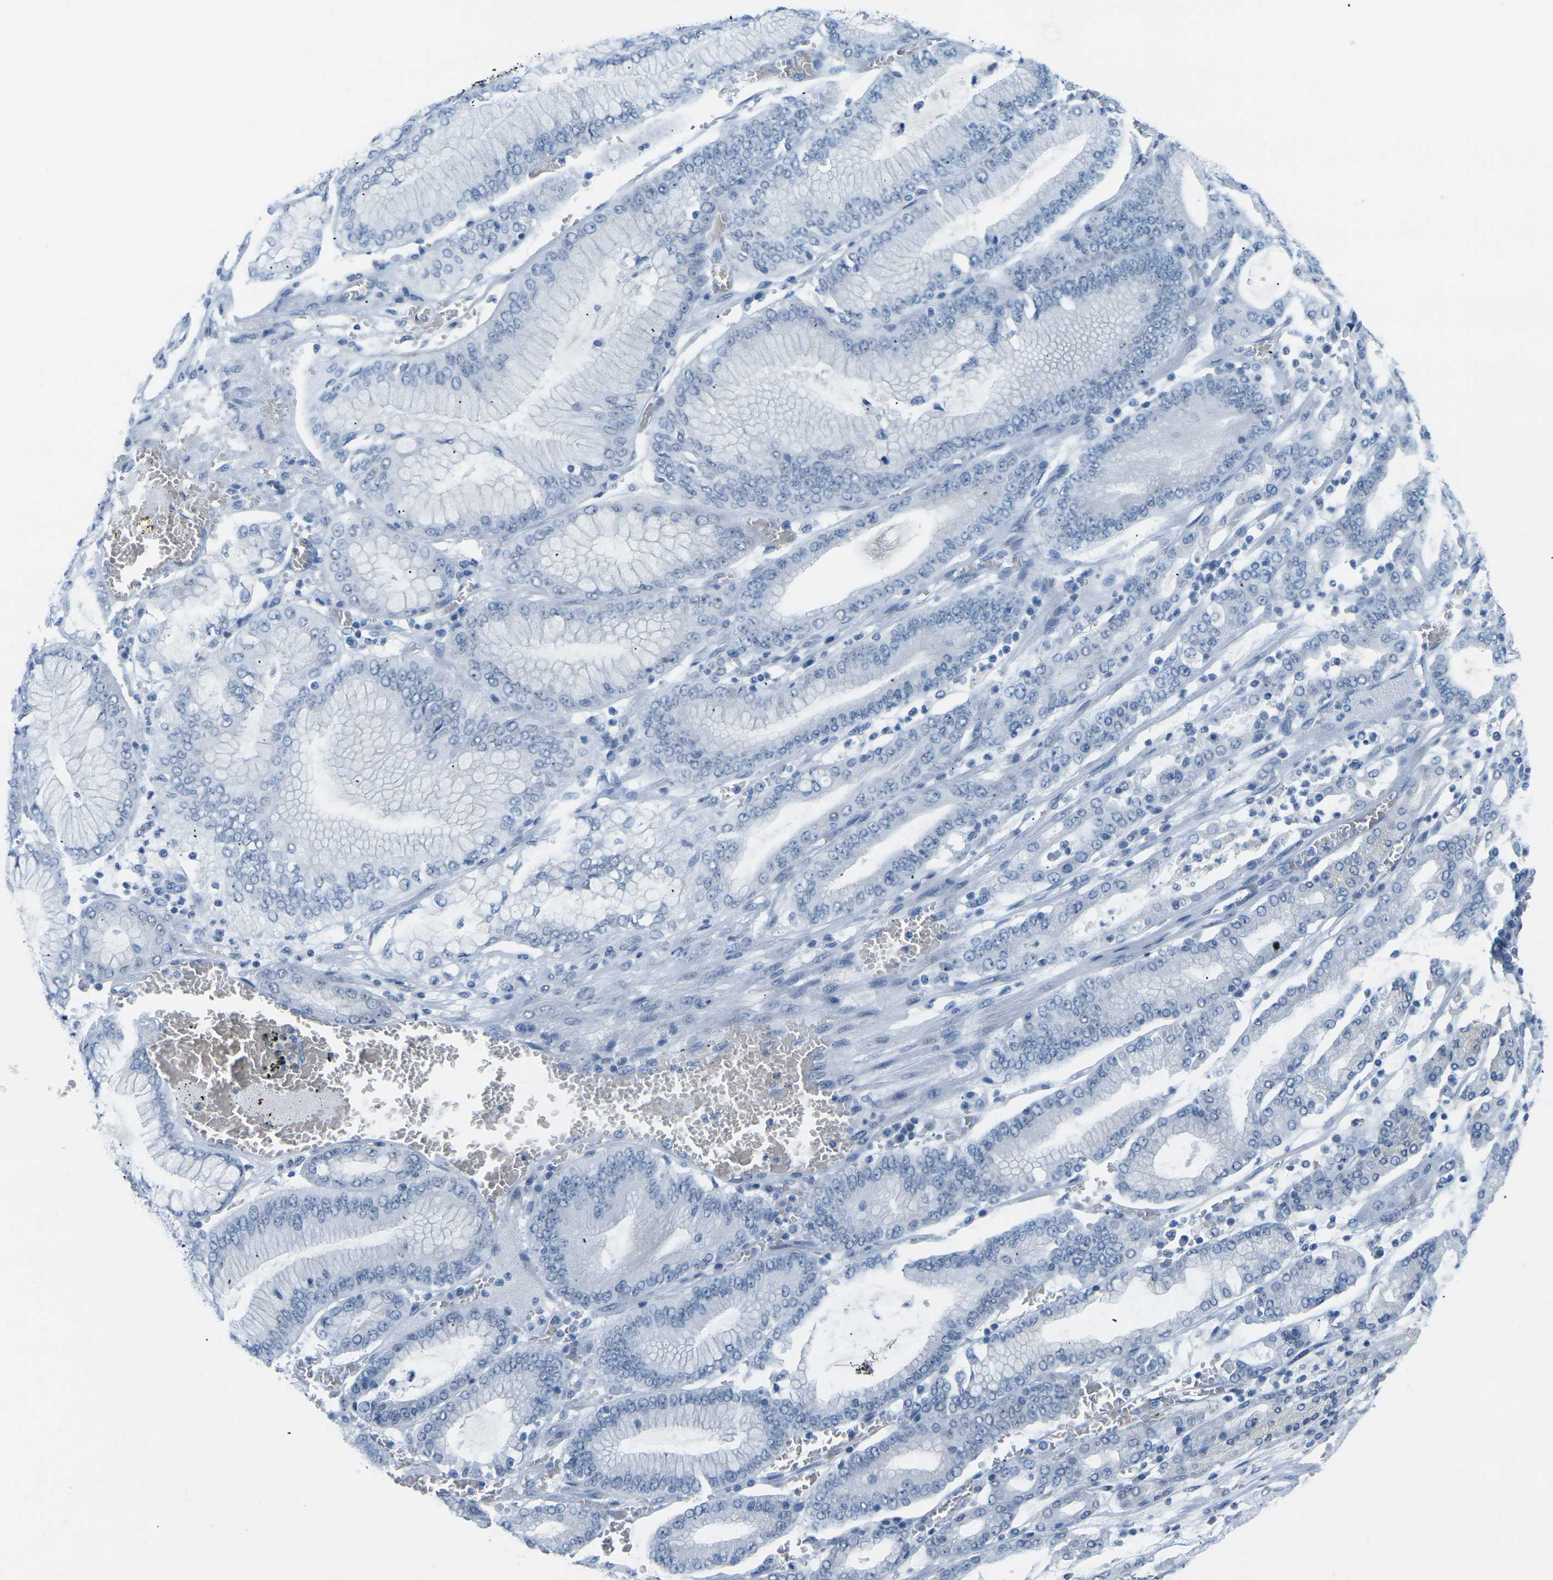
{"staining": {"intensity": "negative", "quantity": "none", "location": "none"}, "tissue": "stomach cancer", "cell_type": "Tumor cells", "image_type": "cancer", "snomed": [{"axis": "morphology", "description": "Normal tissue, NOS"}, {"axis": "morphology", "description": "Adenocarcinoma, NOS"}, {"axis": "topography", "description": "Stomach, upper"}, {"axis": "topography", "description": "Stomach"}], "caption": "IHC histopathology image of human stomach cancer (adenocarcinoma) stained for a protein (brown), which shows no staining in tumor cells.", "gene": "CTAG1A", "patient": {"sex": "male", "age": 76}}